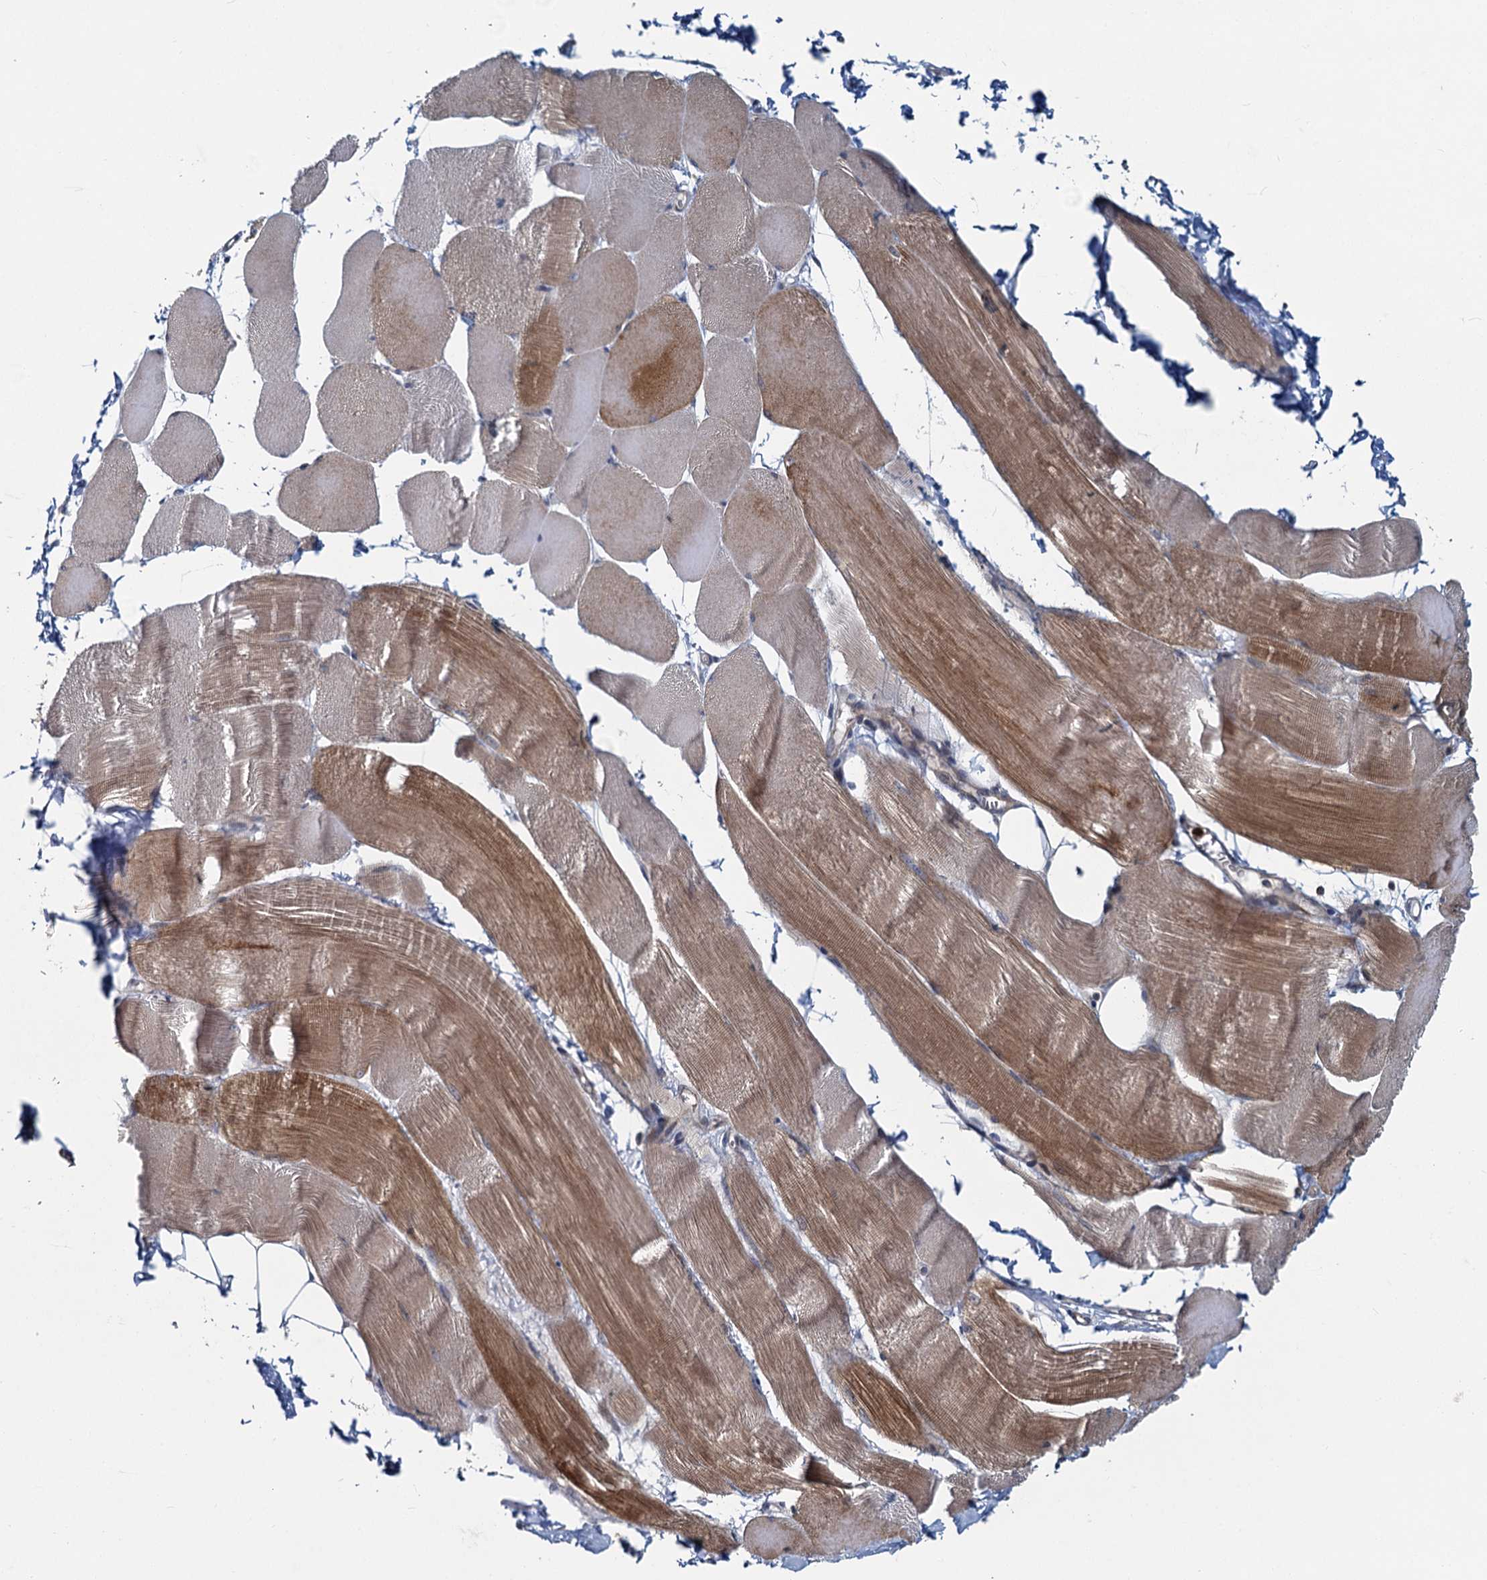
{"staining": {"intensity": "moderate", "quantity": ">75%", "location": "cytoplasmic/membranous"}, "tissue": "skeletal muscle", "cell_type": "Myocytes", "image_type": "normal", "snomed": [{"axis": "morphology", "description": "Normal tissue, NOS"}, {"axis": "morphology", "description": "Basal cell carcinoma"}, {"axis": "topography", "description": "Skeletal muscle"}], "caption": "Myocytes exhibit medium levels of moderate cytoplasmic/membranous staining in about >75% of cells in normal skeletal muscle.", "gene": "ADCY2", "patient": {"sex": "female", "age": 64}}